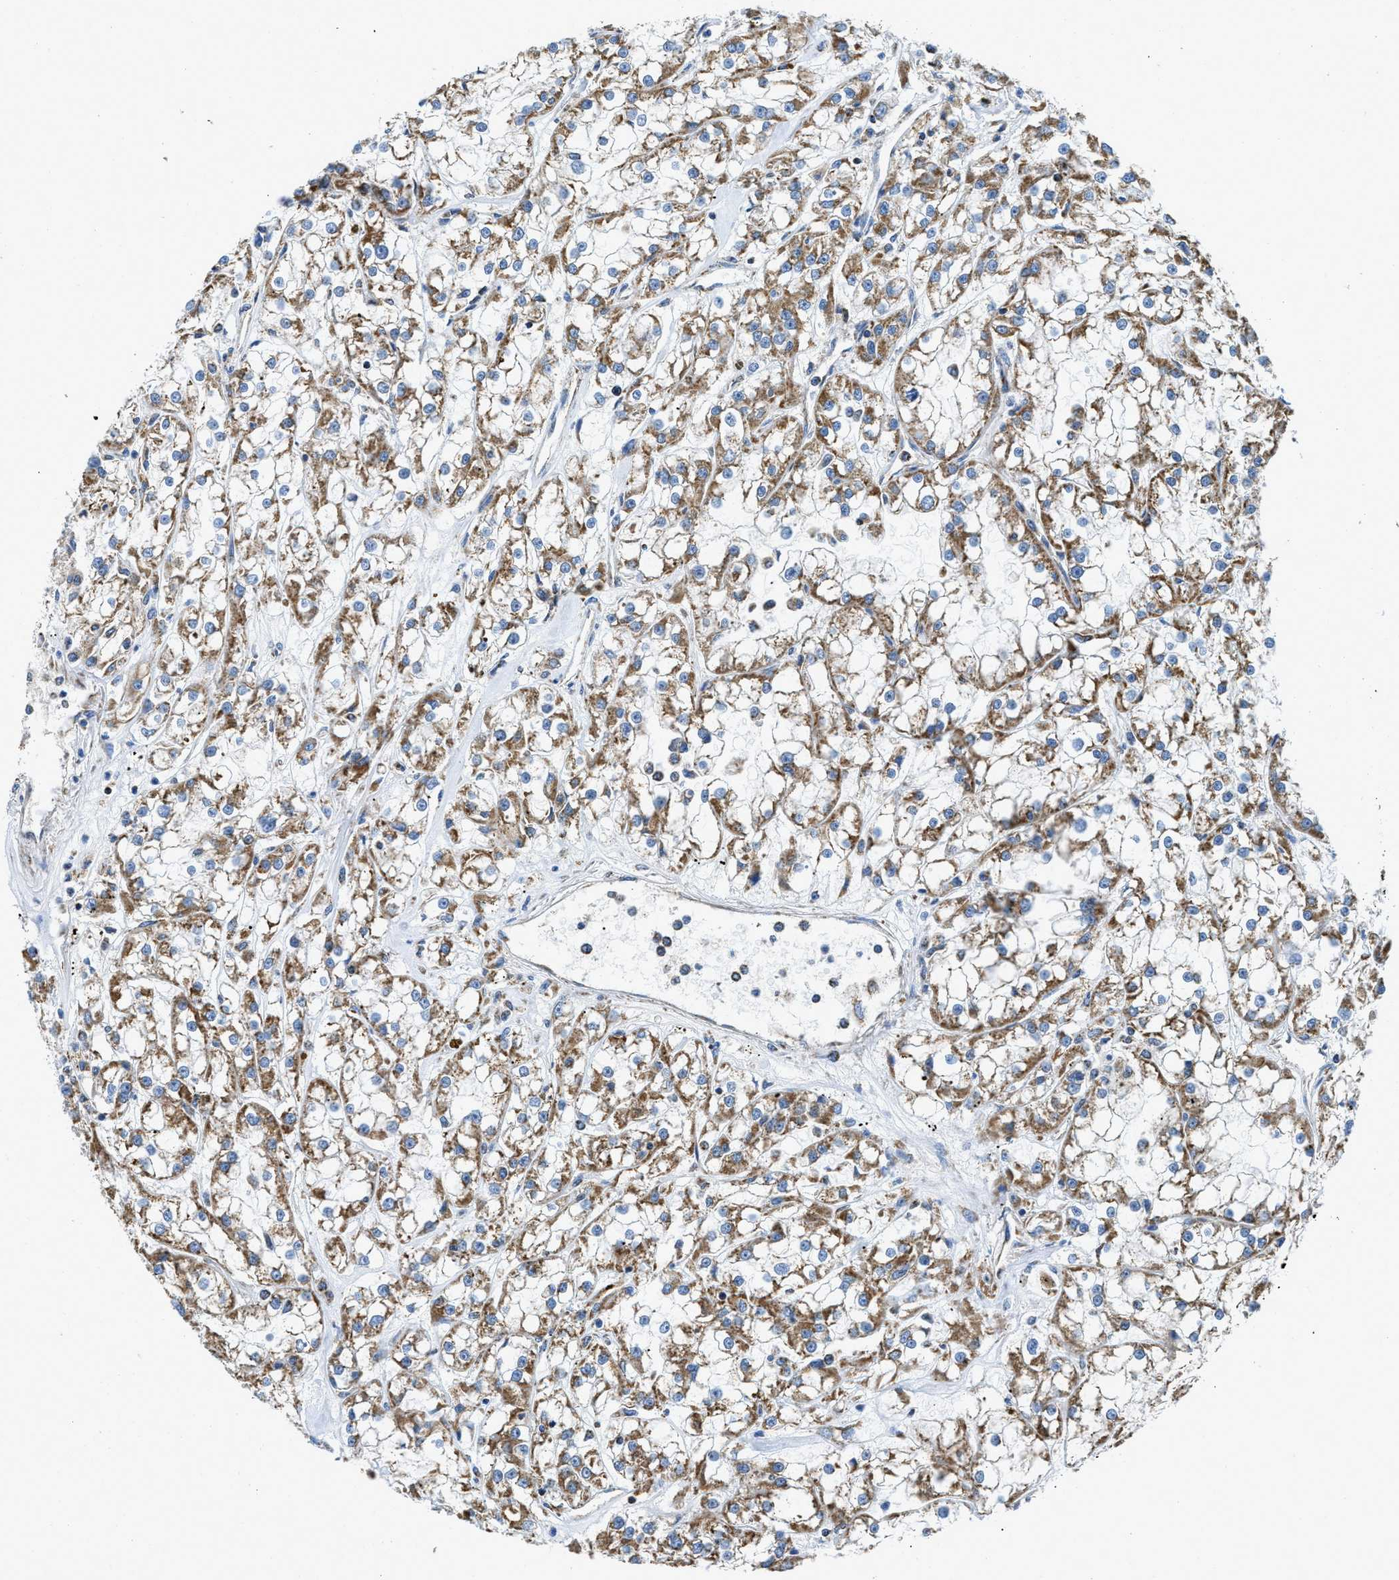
{"staining": {"intensity": "moderate", "quantity": ">75%", "location": "cytoplasmic/membranous"}, "tissue": "renal cancer", "cell_type": "Tumor cells", "image_type": "cancer", "snomed": [{"axis": "morphology", "description": "Adenocarcinoma, NOS"}, {"axis": "topography", "description": "Kidney"}], "caption": "The photomicrograph exhibits immunohistochemical staining of renal cancer. There is moderate cytoplasmic/membranous expression is identified in approximately >75% of tumor cells.", "gene": "STK33", "patient": {"sex": "female", "age": 52}}